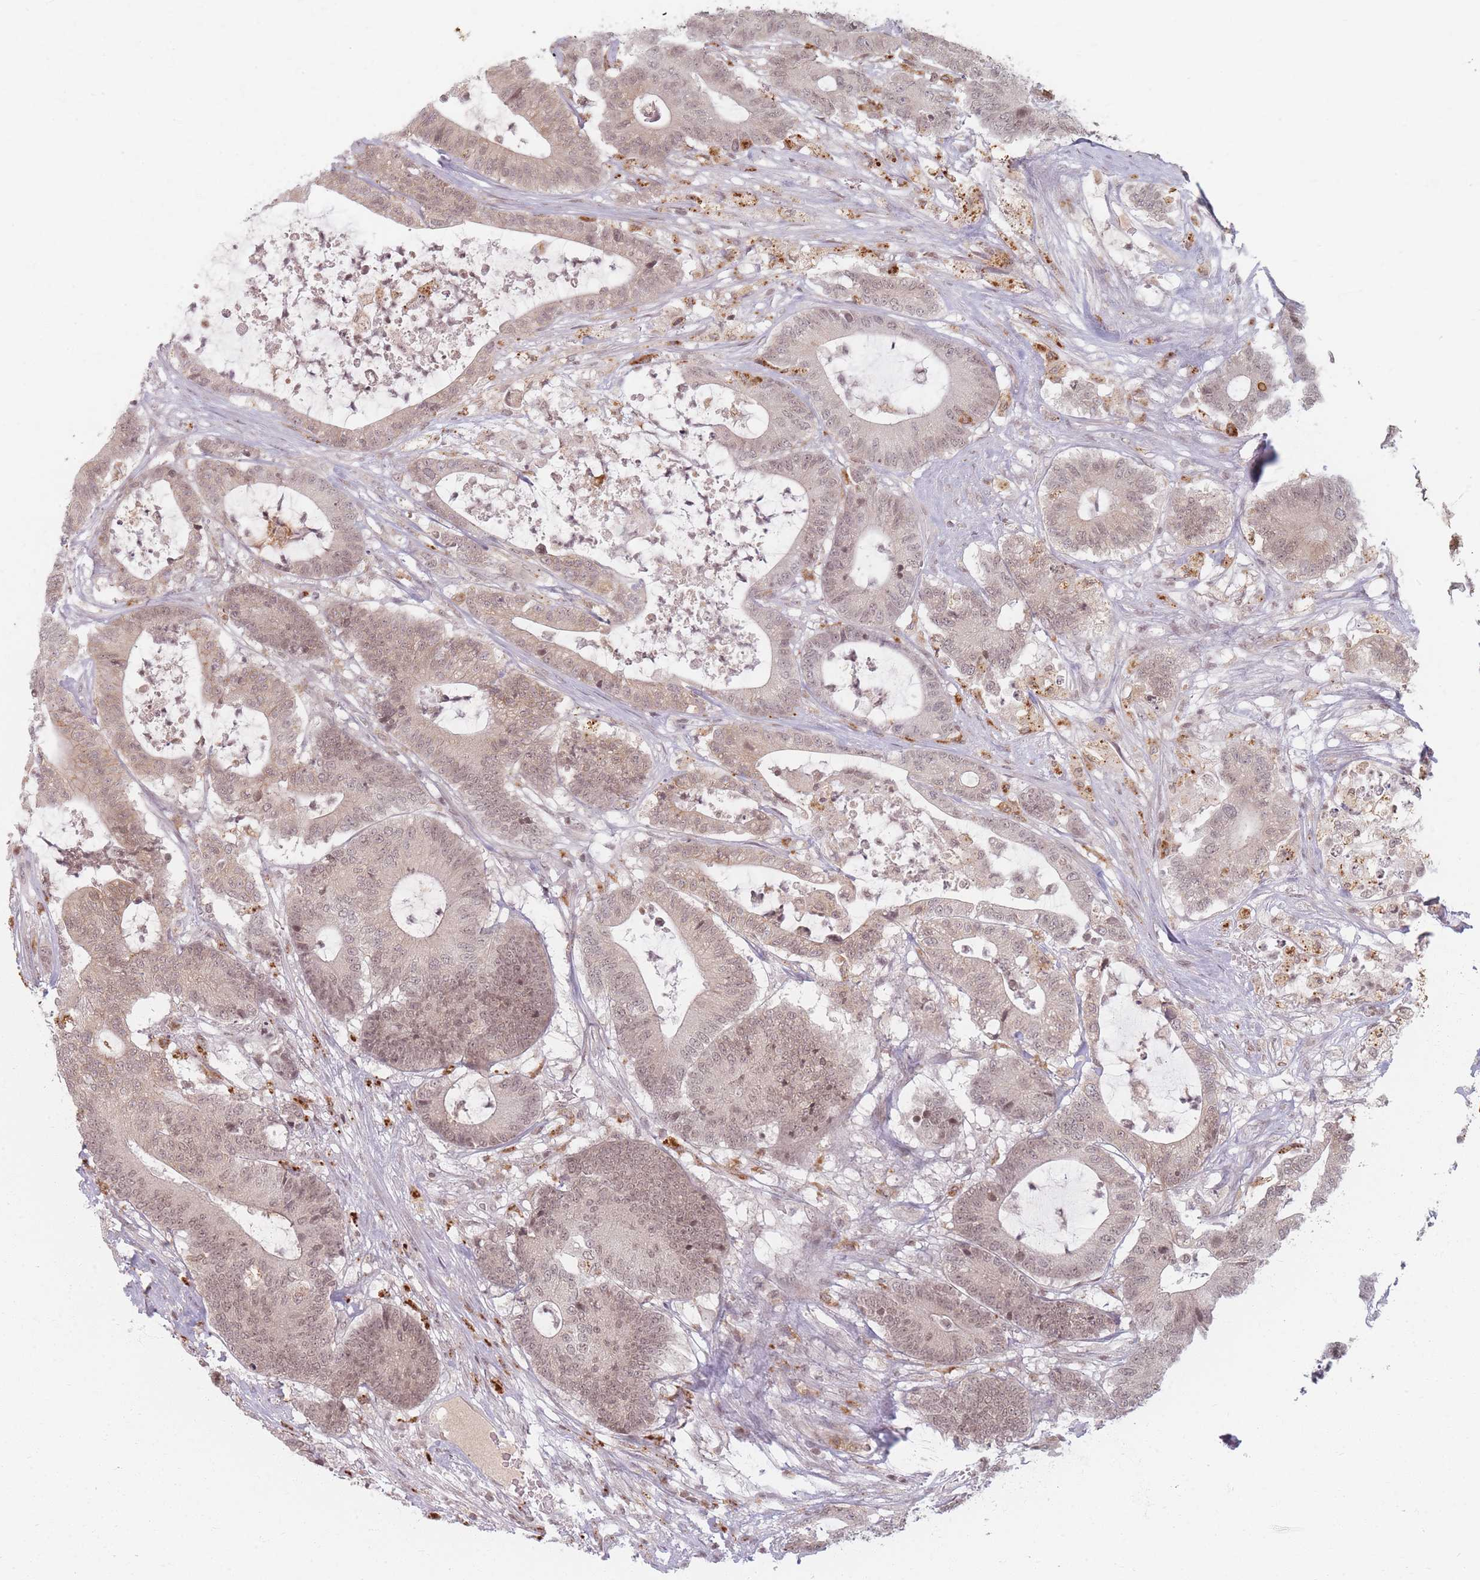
{"staining": {"intensity": "weak", "quantity": ">75%", "location": "nuclear"}, "tissue": "colorectal cancer", "cell_type": "Tumor cells", "image_type": "cancer", "snomed": [{"axis": "morphology", "description": "Adenocarcinoma, NOS"}, {"axis": "topography", "description": "Colon"}], "caption": "Immunohistochemical staining of human adenocarcinoma (colorectal) displays weak nuclear protein staining in about >75% of tumor cells. (DAB = brown stain, brightfield microscopy at high magnification).", "gene": "SPATA45", "patient": {"sex": "female", "age": 84}}